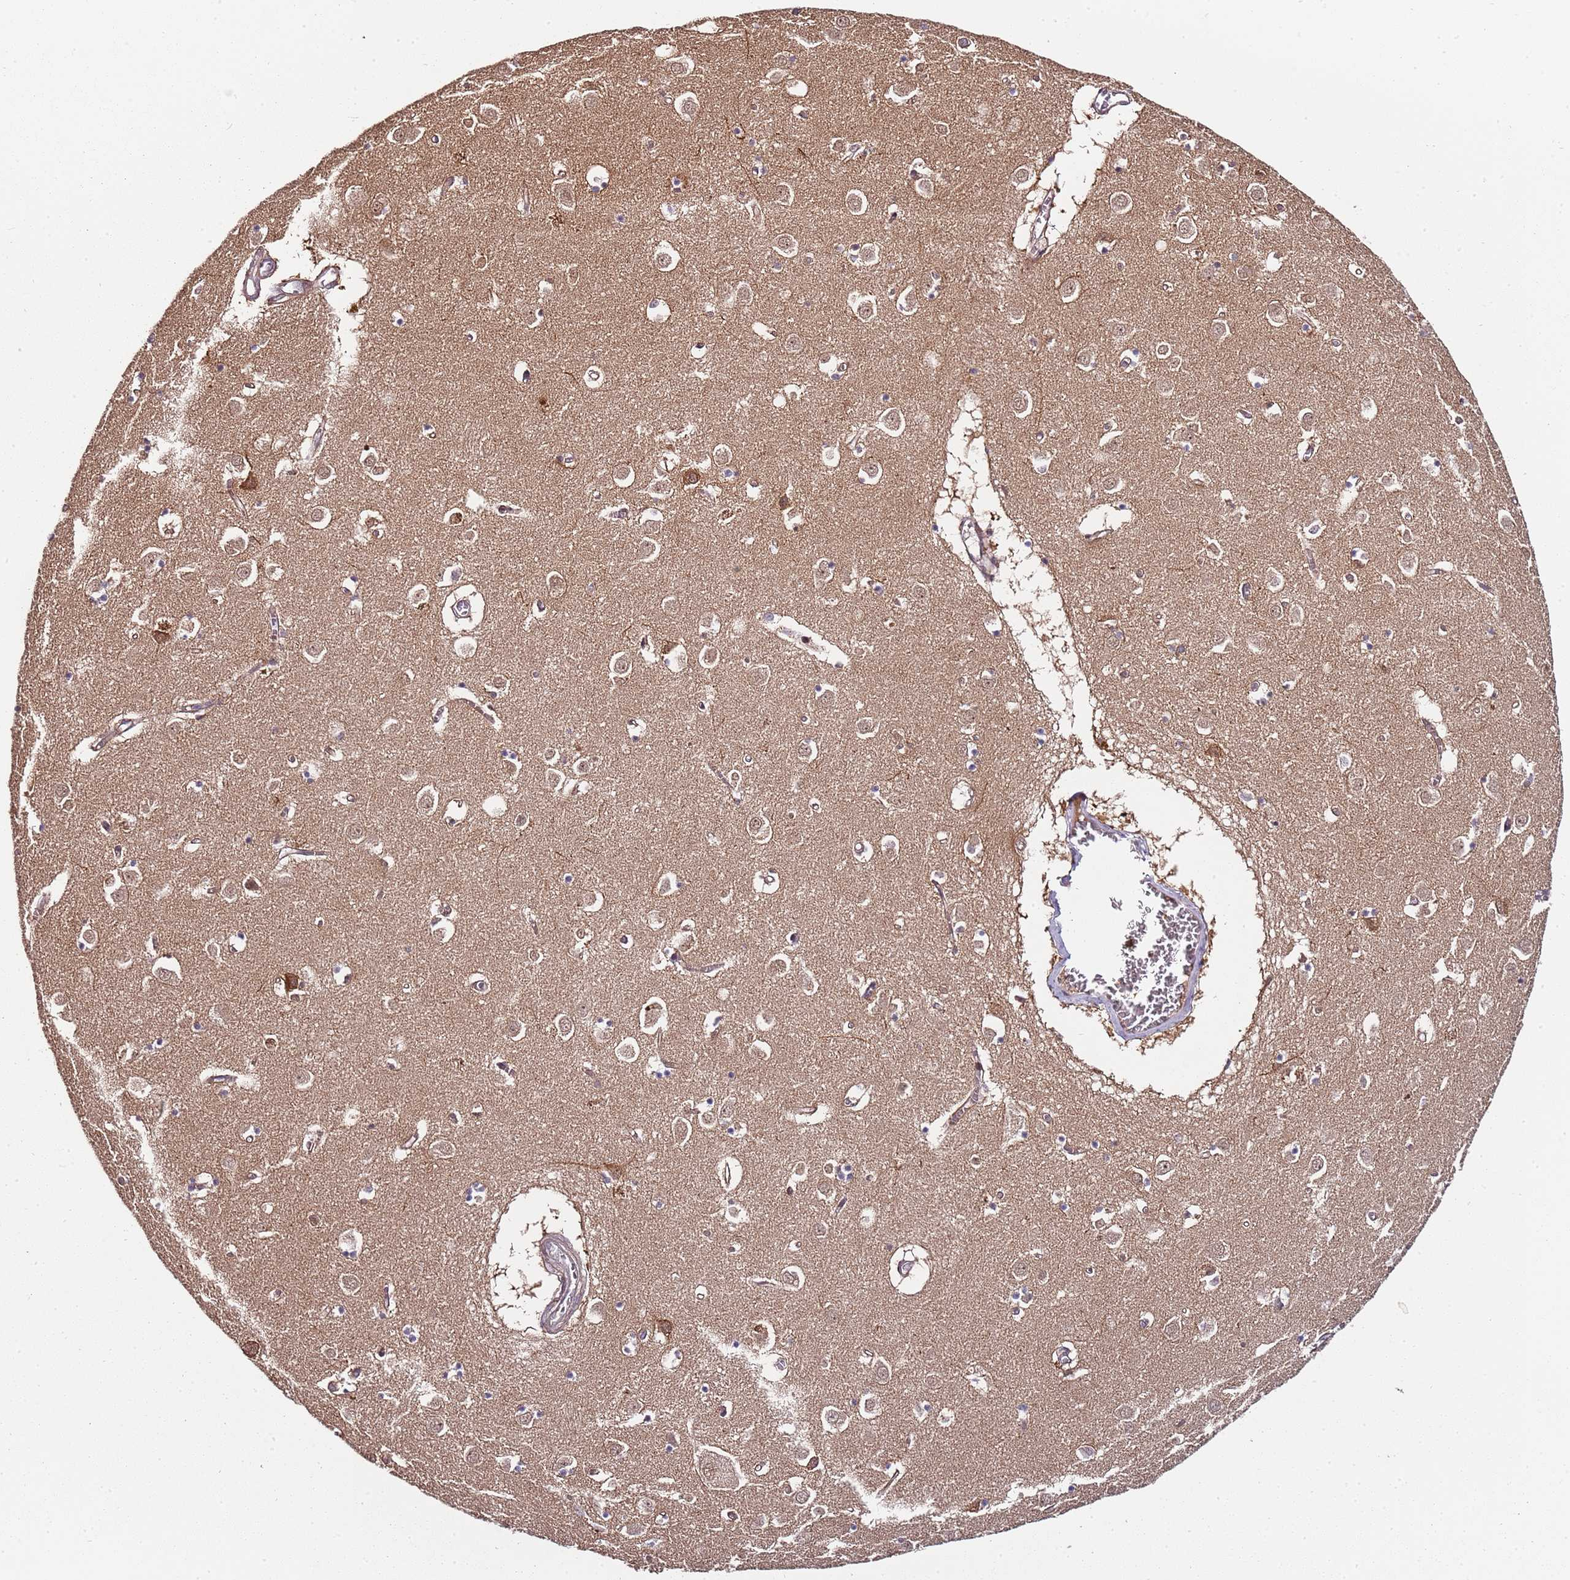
{"staining": {"intensity": "moderate", "quantity": "25%-75%", "location": "nuclear"}, "tissue": "caudate", "cell_type": "Glial cells", "image_type": "normal", "snomed": [{"axis": "morphology", "description": "Normal tissue, NOS"}, {"axis": "topography", "description": "Lateral ventricle wall"}], "caption": "Immunohistochemical staining of benign caudate shows medium levels of moderate nuclear expression in about 25%-75% of glial cells. (DAB (3,3'-diaminobenzidine) IHC, brown staining for protein, blue staining for nuclei).", "gene": "EDC3", "patient": {"sex": "male", "age": 70}}